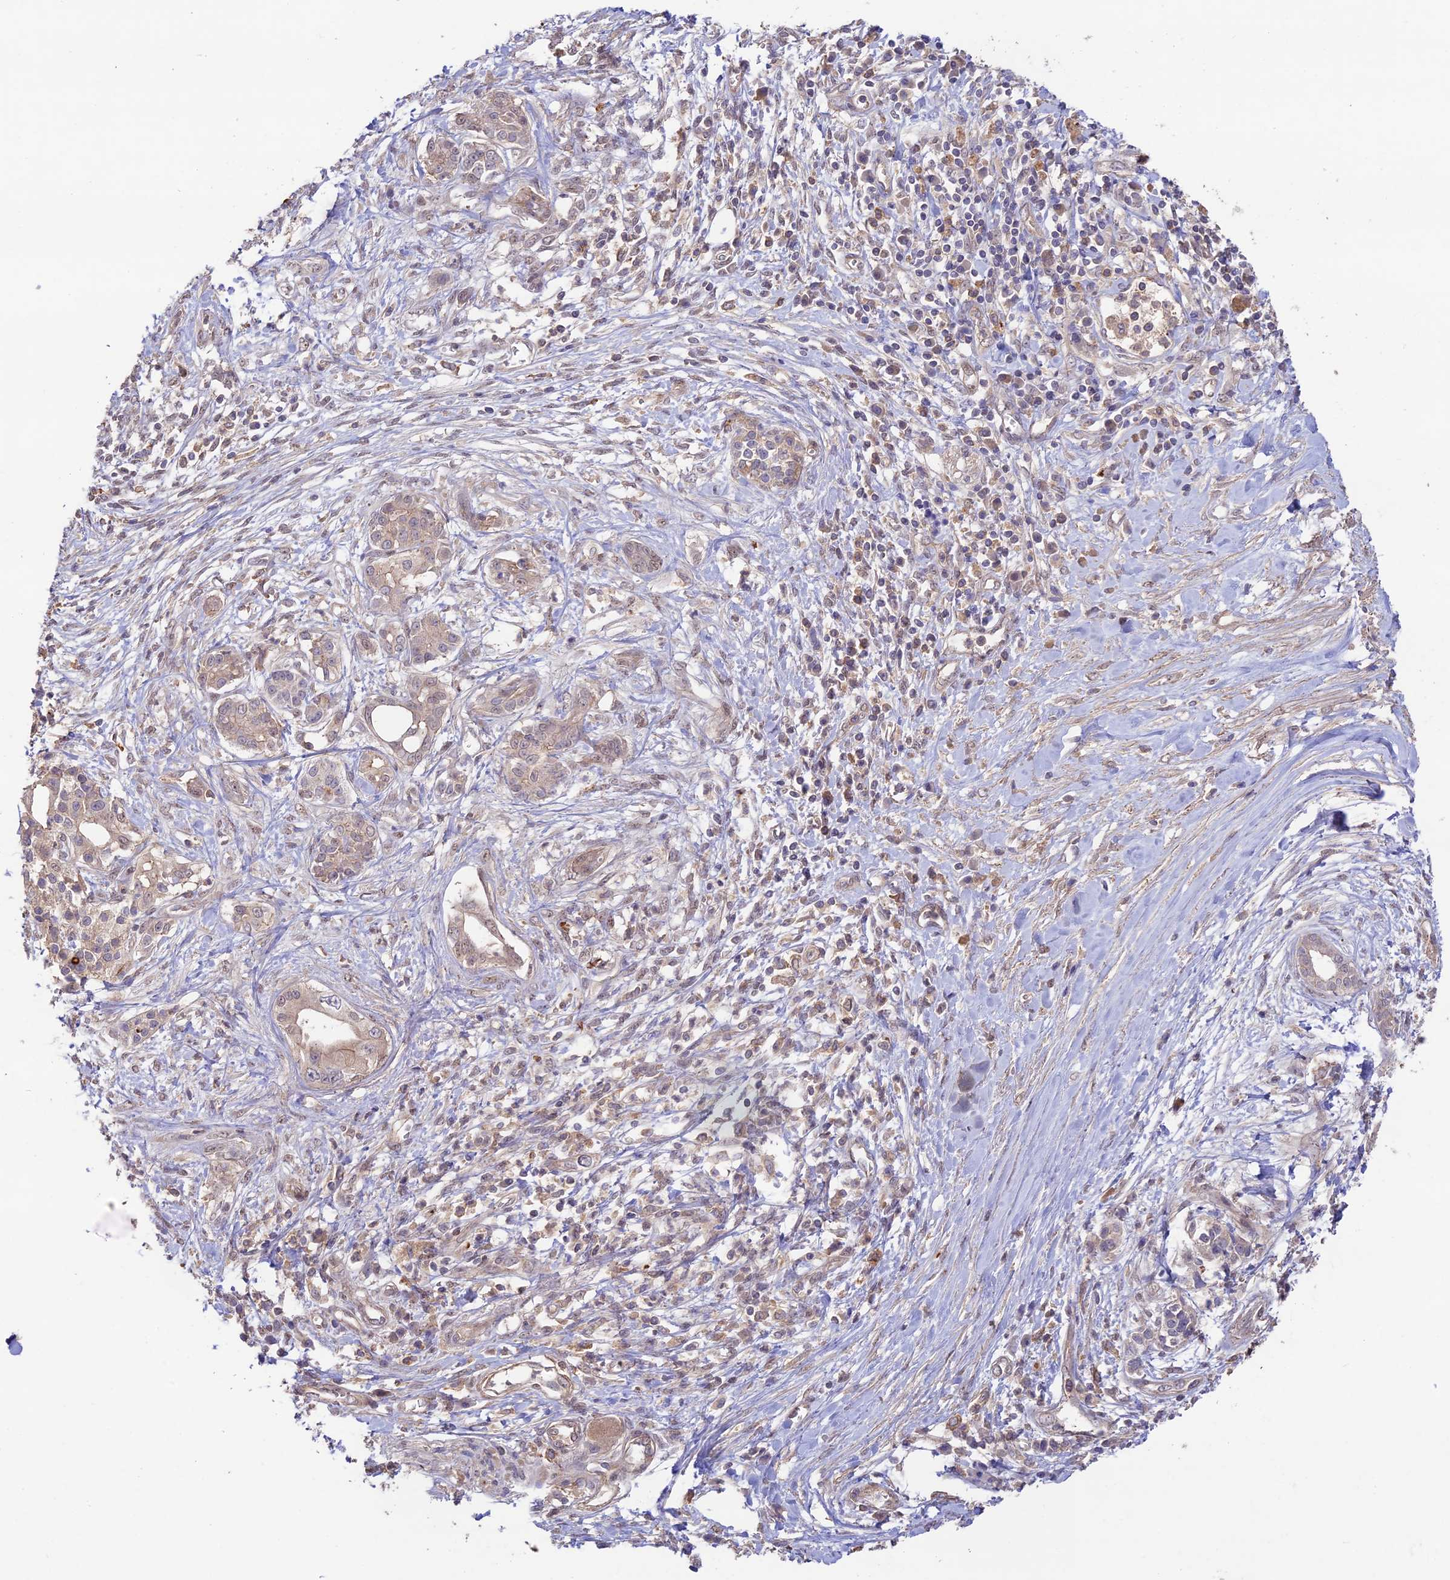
{"staining": {"intensity": "moderate", "quantity": "25%-75%", "location": "nuclear"}, "tissue": "pancreatic cancer", "cell_type": "Tumor cells", "image_type": "cancer", "snomed": [{"axis": "morphology", "description": "Adenocarcinoma, NOS"}, {"axis": "topography", "description": "Pancreas"}], "caption": "Protein expression analysis of pancreatic cancer (adenocarcinoma) displays moderate nuclear positivity in approximately 25%-75% of tumor cells.", "gene": "CLCF1", "patient": {"sex": "female", "age": 56}}